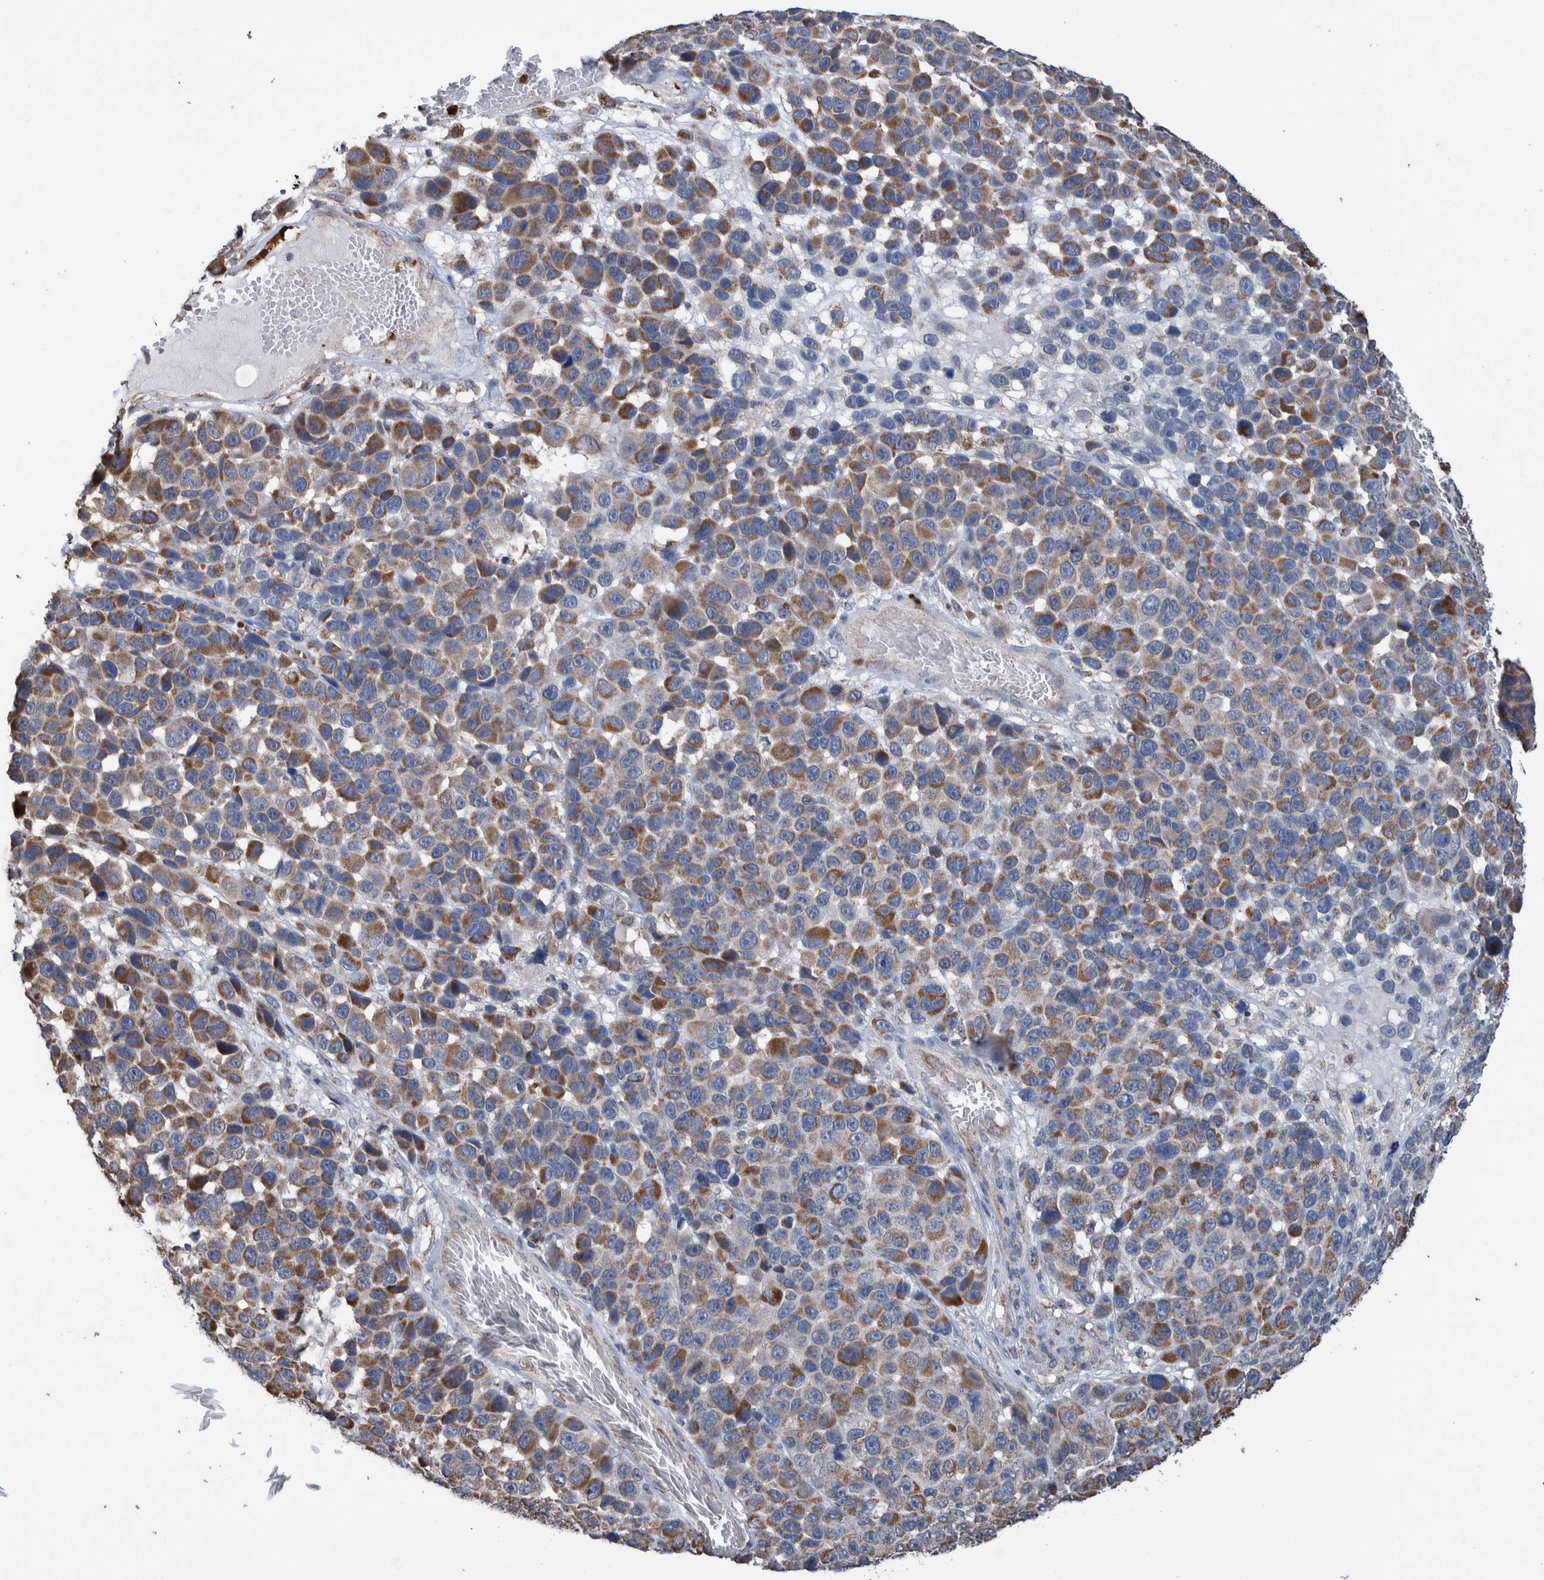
{"staining": {"intensity": "moderate", "quantity": ">75%", "location": "cytoplasmic/membranous"}, "tissue": "melanoma", "cell_type": "Tumor cells", "image_type": "cancer", "snomed": [{"axis": "morphology", "description": "Malignant melanoma, NOS"}, {"axis": "topography", "description": "Skin"}], "caption": "This micrograph displays IHC staining of human melanoma, with medium moderate cytoplasmic/membranous expression in about >75% of tumor cells.", "gene": "DECR1", "patient": {"sex": "male", "age": 53}}